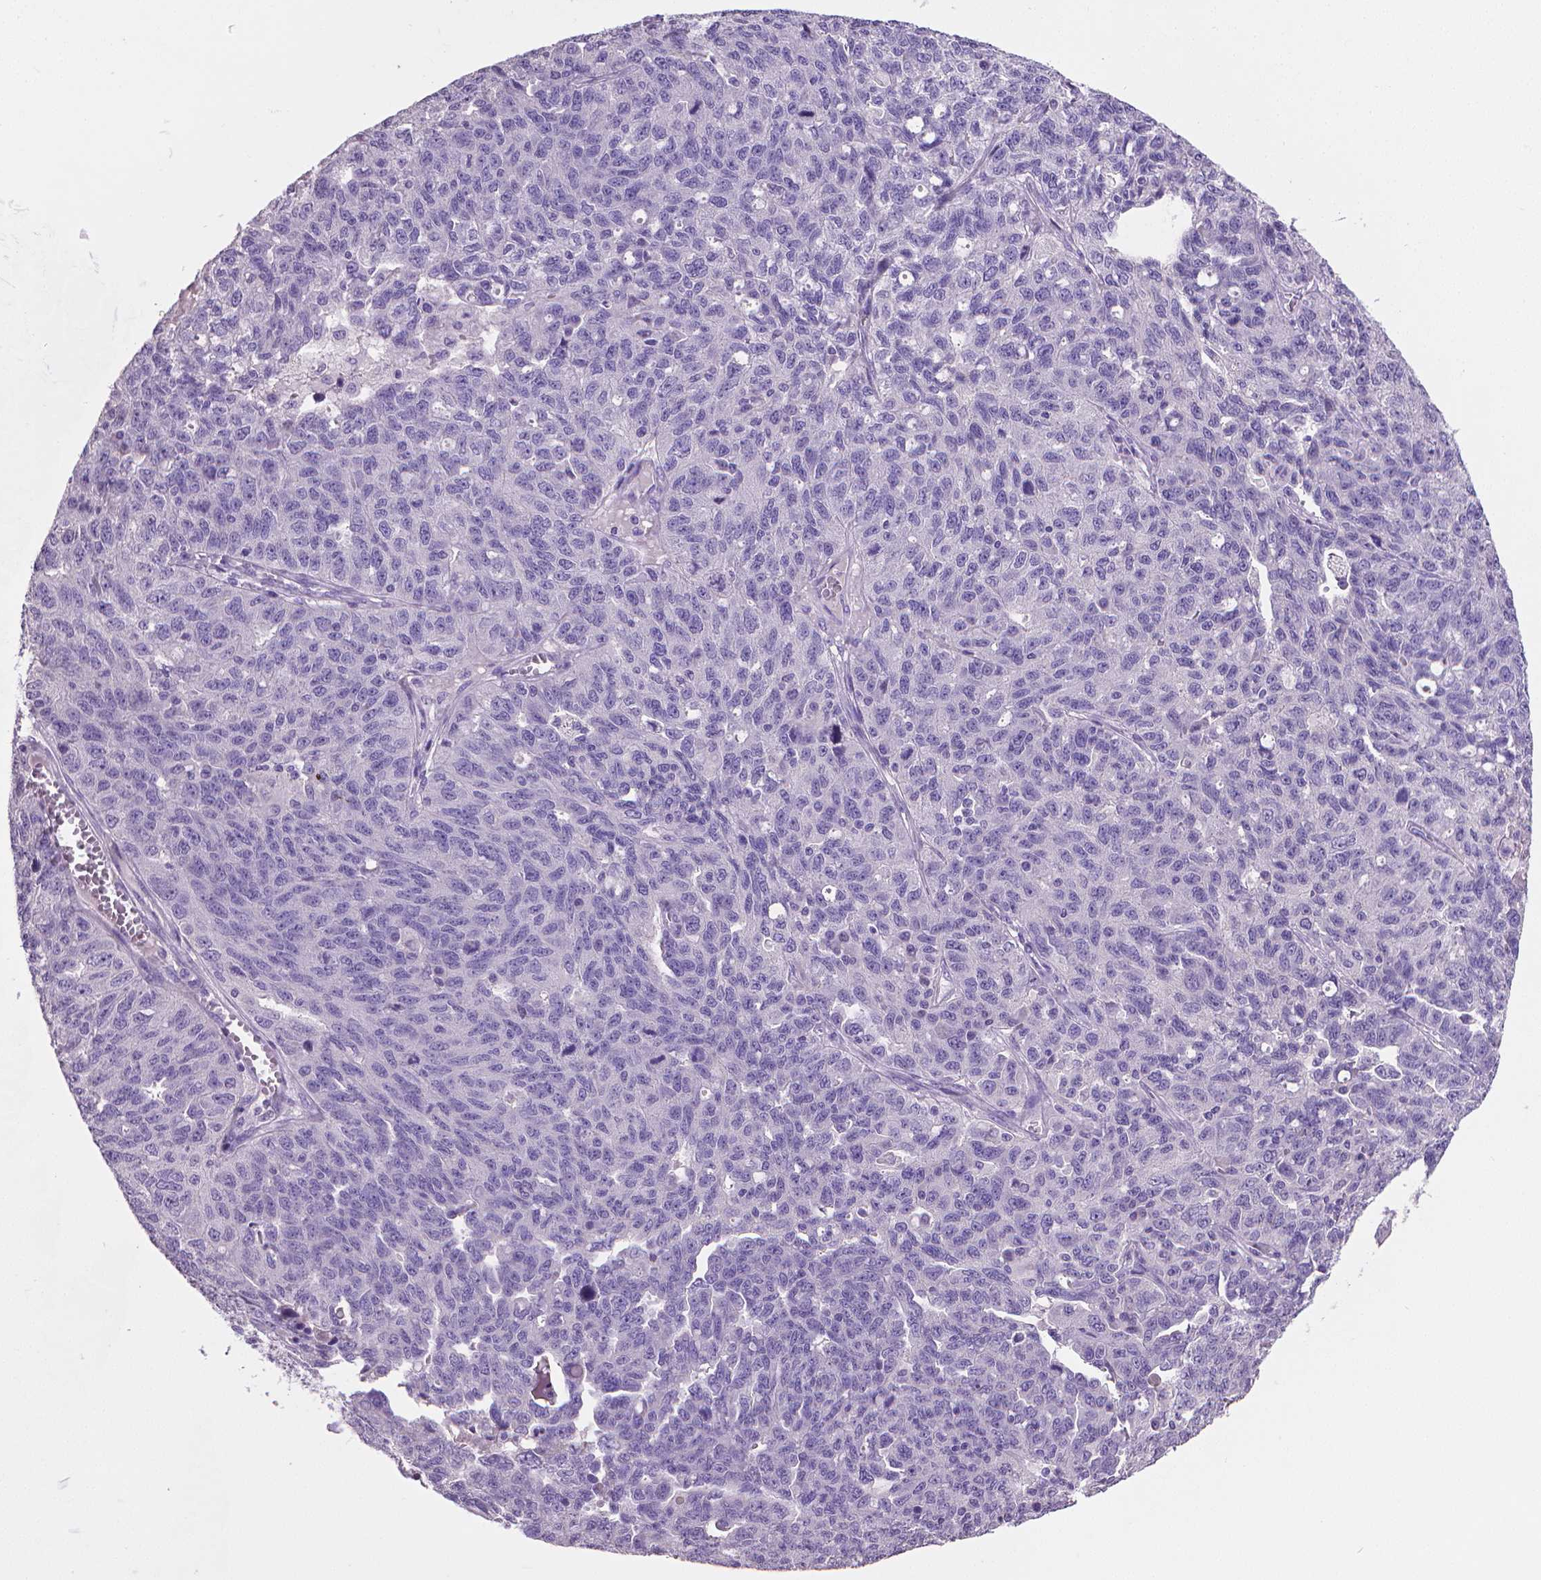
{"staining": {"intensity": "negative", "quantity": "none", "location": "none"}, "tissue": "ovarian cancer", "cell_type": "Tumor cells", "image_type": "cancer", "snomed": [{"axis": "morphology", "description": "Cystadenocarcinoma, serous, NOS"}, {"axis": "topography", "description": "Ovary"}], "caption": "The photomicrograph shows no staining of tumor cells in ovarian cancer (serous cystadenocarcinoma).", "gene": "TNNI2", "patient": {"sex": "female", "age": 71}}